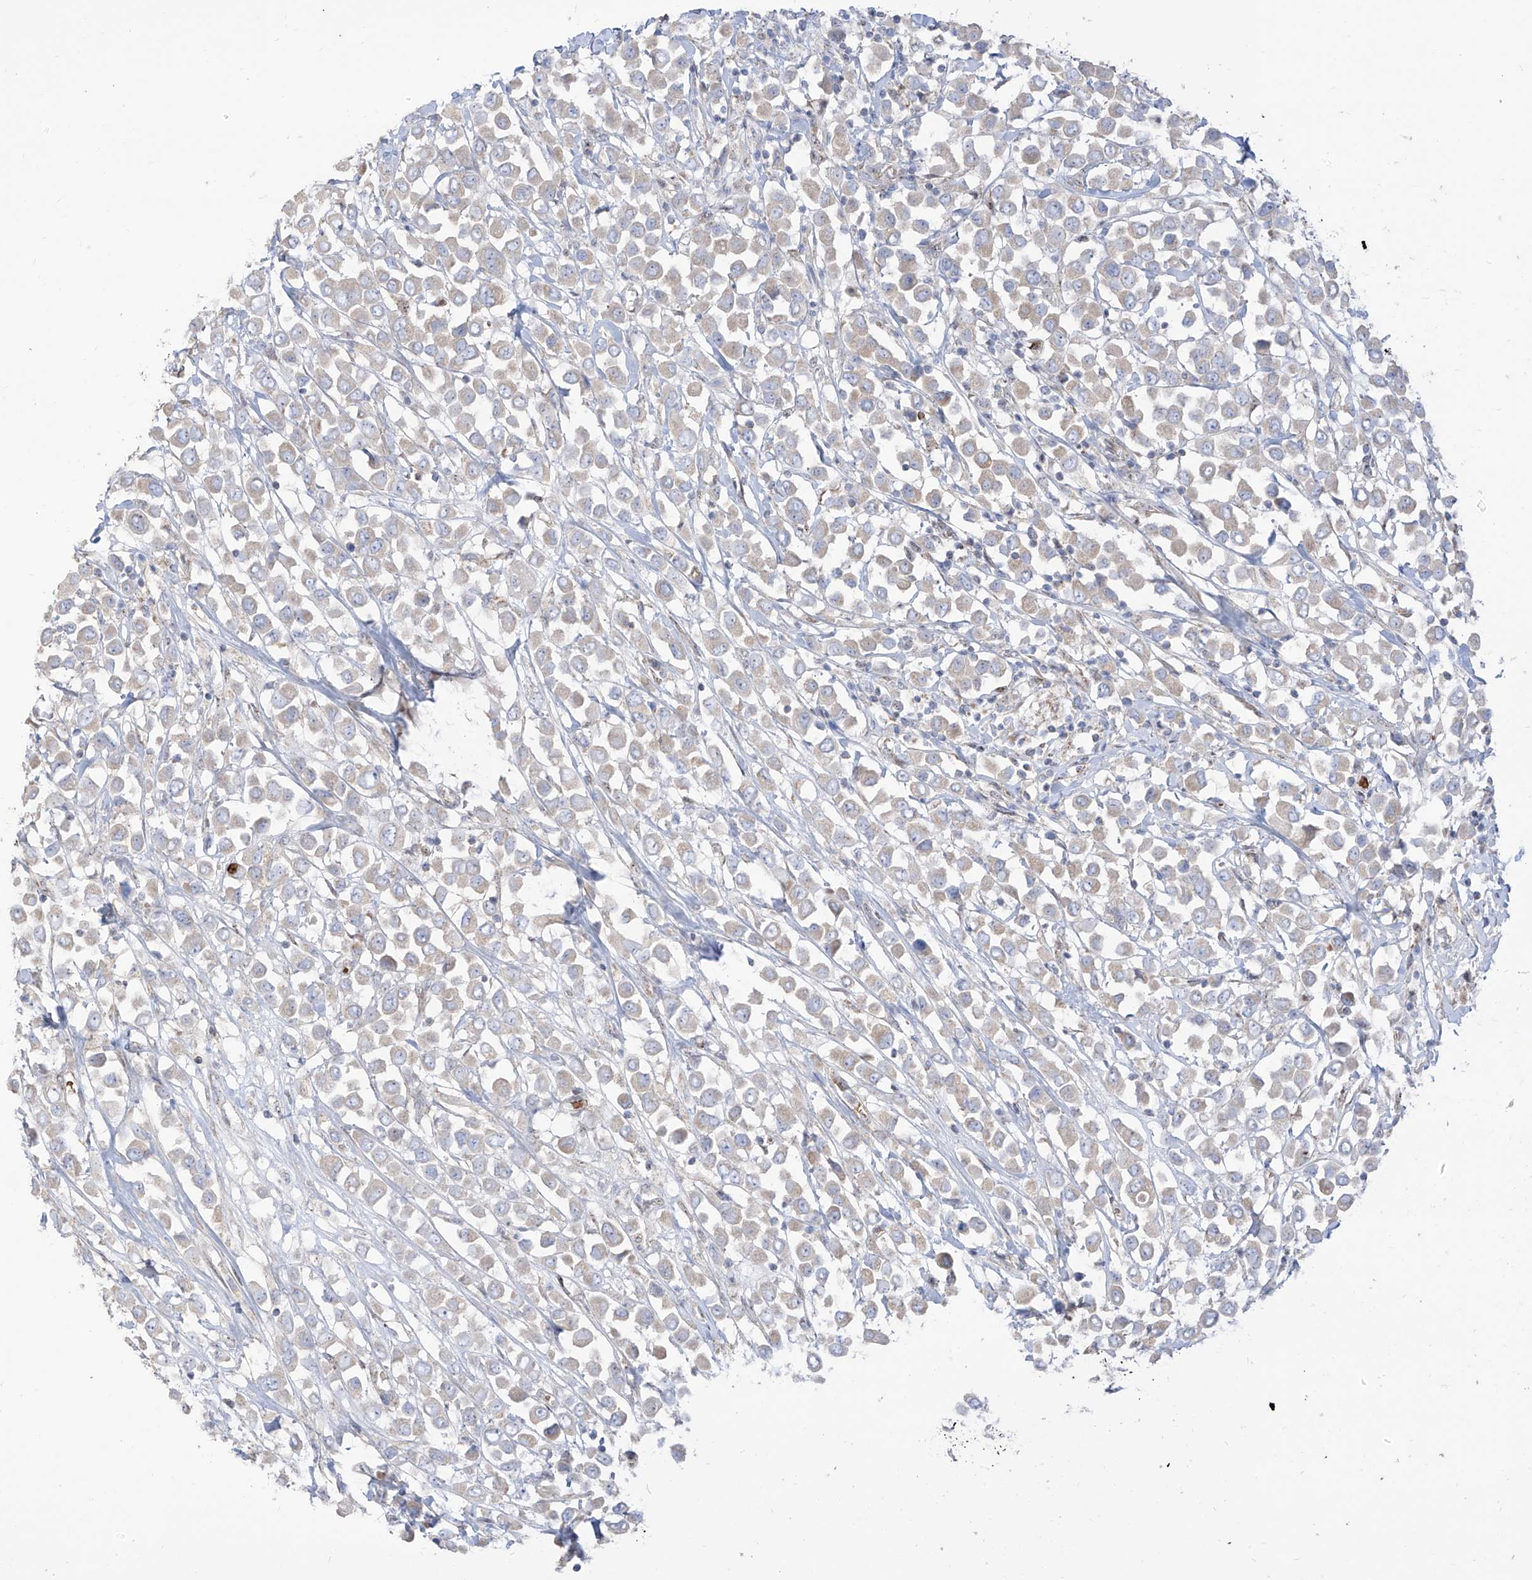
{"staining": {"intensity": "weak", "quantity": "25%-75%", "location": "cytoplasmic/membranous"}, "tissue": "breast cancer", "cell_type": "Tumor cells", "image_type": "cancer", "snomed": [{"axis": "morphology", "description": "Duct carcinoma"}, {"axis": "topography", "description": "Breast"}], "caption": "Protein expression by immunohistochemistry (IHC) displays weak cytoplasmic/membranous staining in about 25%-75% of tumor cells in breast cancer (invasive ductal carcinoma).", "gene": "ARHGEF40", "patient": {"sex": "female", "age": 61}}